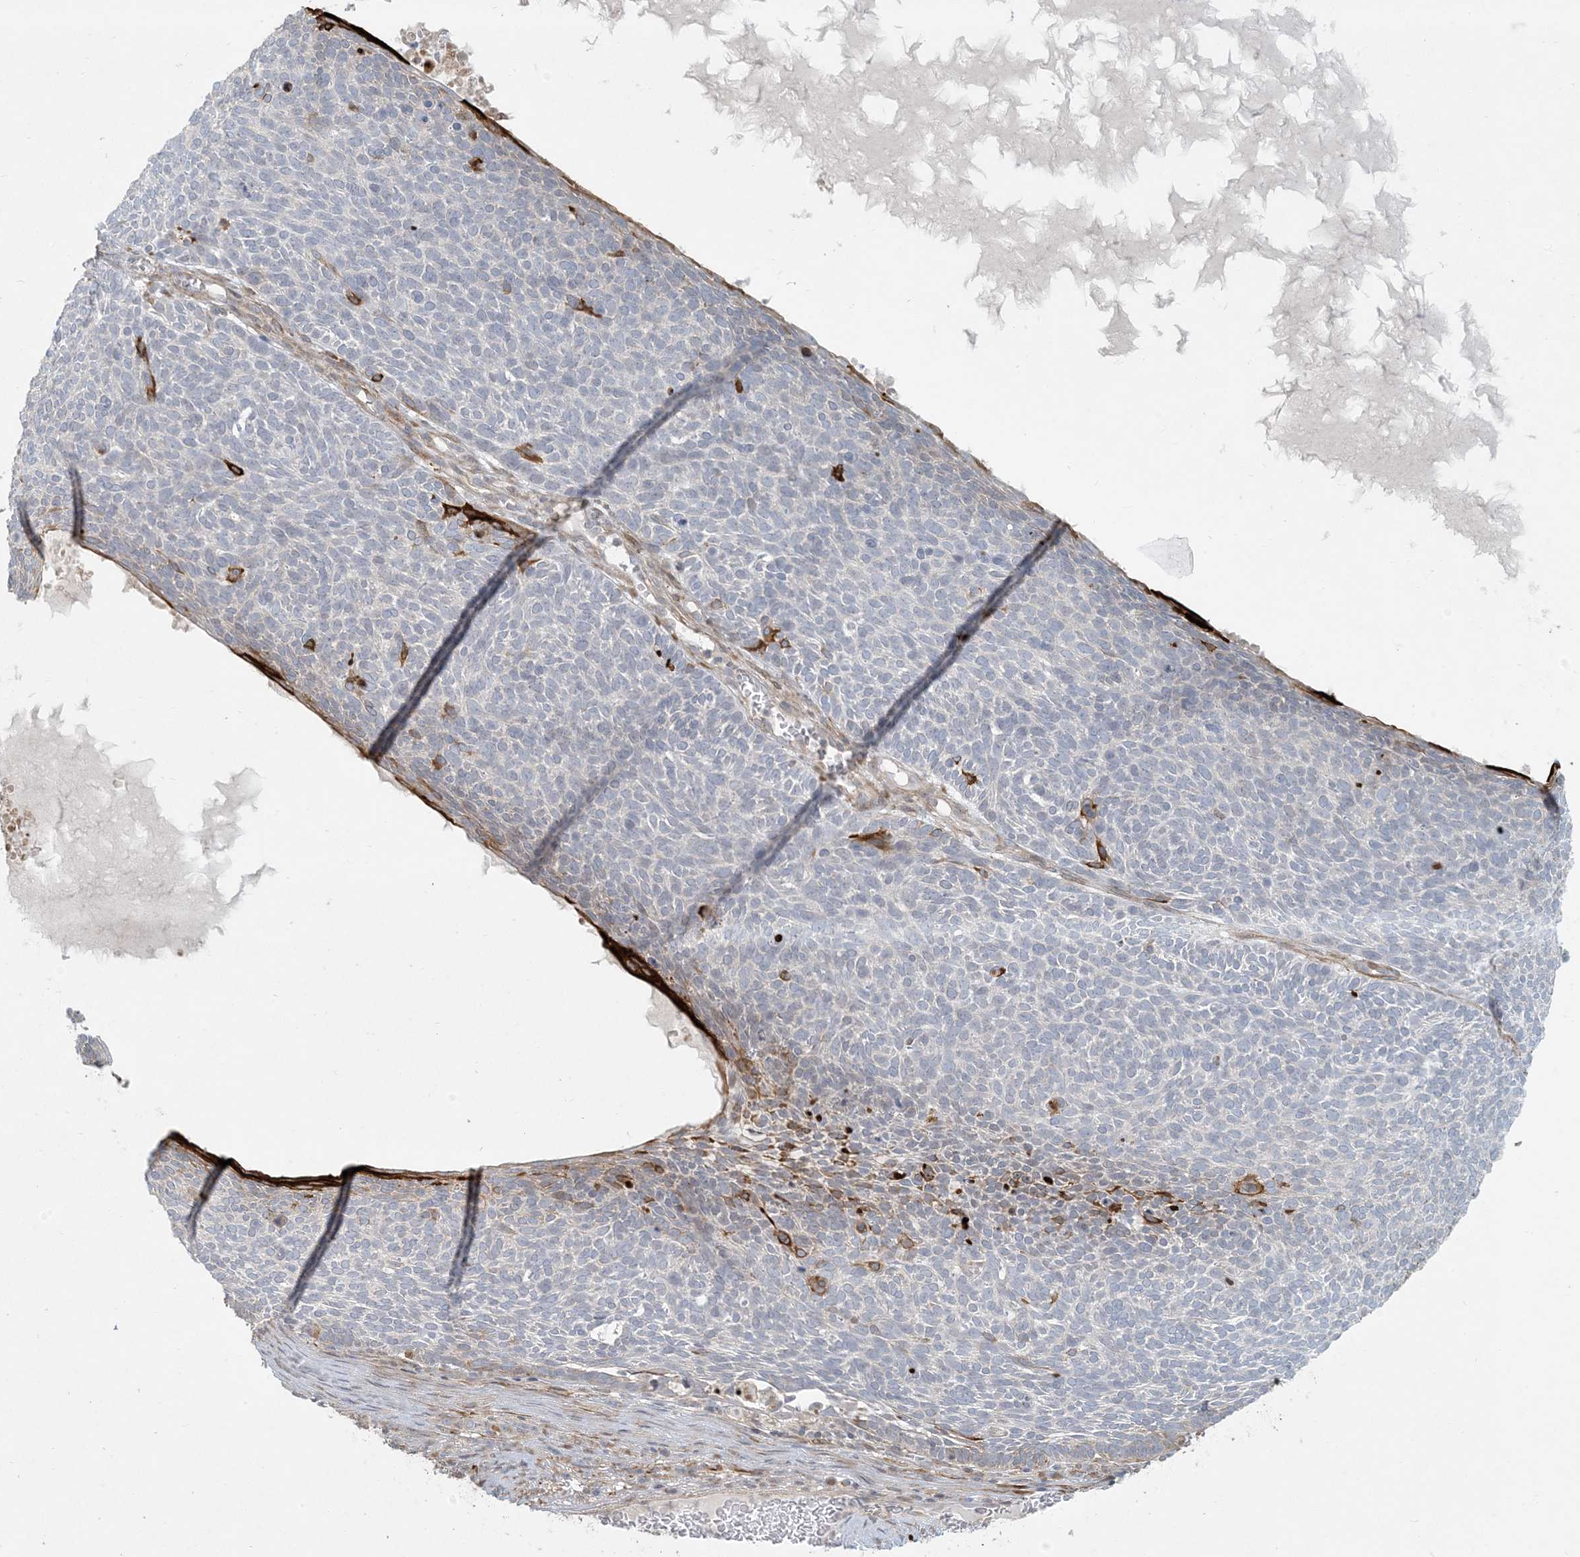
{"staining": {"intensity": "moderate", "quantity": "<25%", "location": "cytoplasmic/membranous"}, "tissue": "skin cancer", "cell_type": "Tumor cells", "image_type": "cancer", "snomed": [{"axis": "morphology", "description": "Squamous cell carcinoma, NOS"}, {"axis": "topography", "description": "Skin"}], "caption": "Skin cancer stained for a protein (brown) displays moderate cytoplasmic/membranous positive positivity in approximately <25% of tumor cells.", "gene": "BCORL1", "patient": {"sex": "female", "age": 90}}